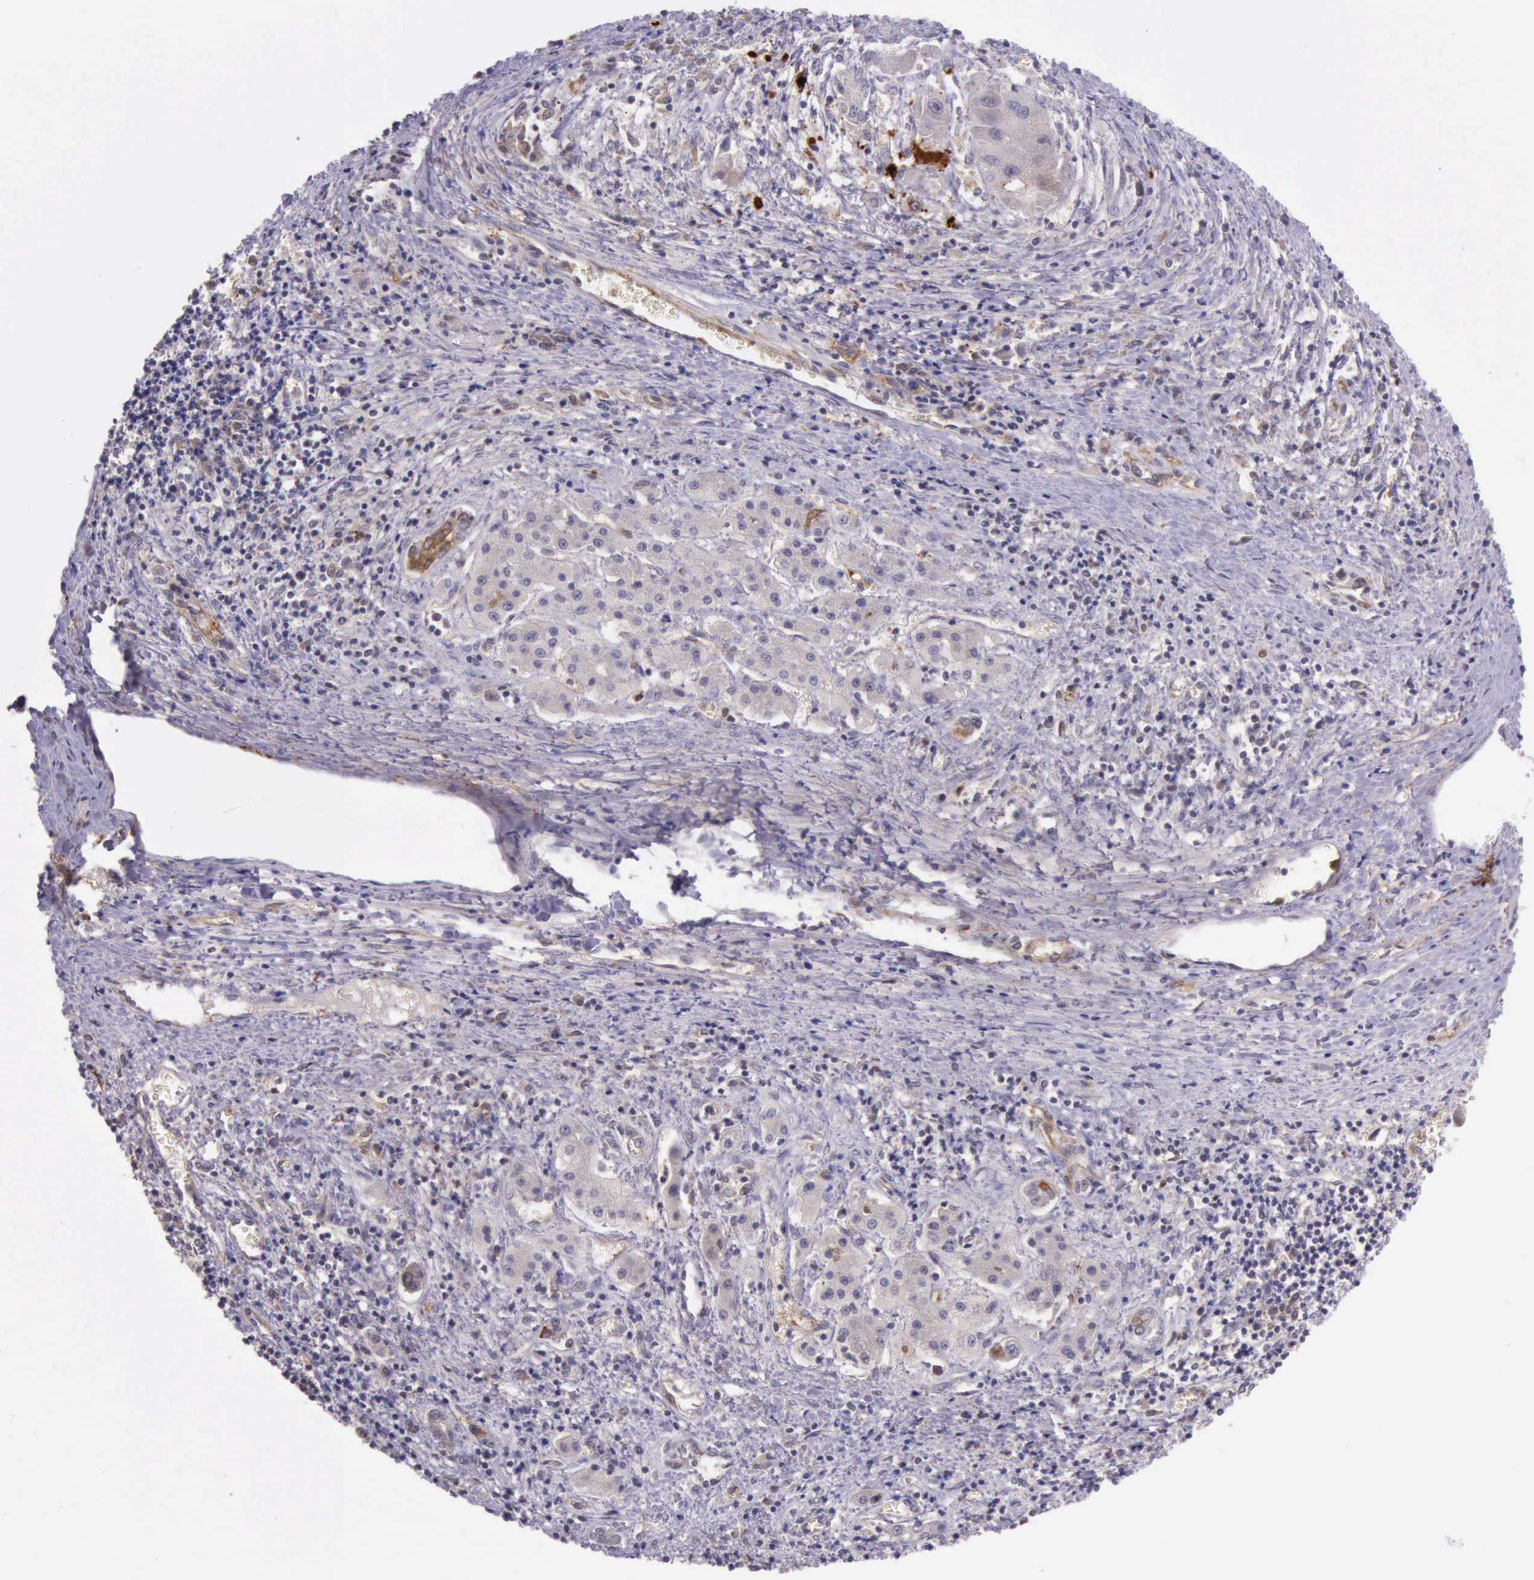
{"staining": {"intensity": "negative", "quantity": "none", "location": "none"}, "tissue": "liver cancer", "cell_type": "Tumor cells", "image_type": "cancer", "snomed": [{"axis": "morphology", "description": "Carcinoma, Hepatocellular, NOS"}, {"axis": "topography", "description": "Liver"}], "caption": "IHC micrograph of human hepatocellular carcinoma (liver) stained for a protein (brown), which reveals no staining in tumor cells.", "gene": "PRICKLE3", "patient": {"sex": "male", "age": 24}}